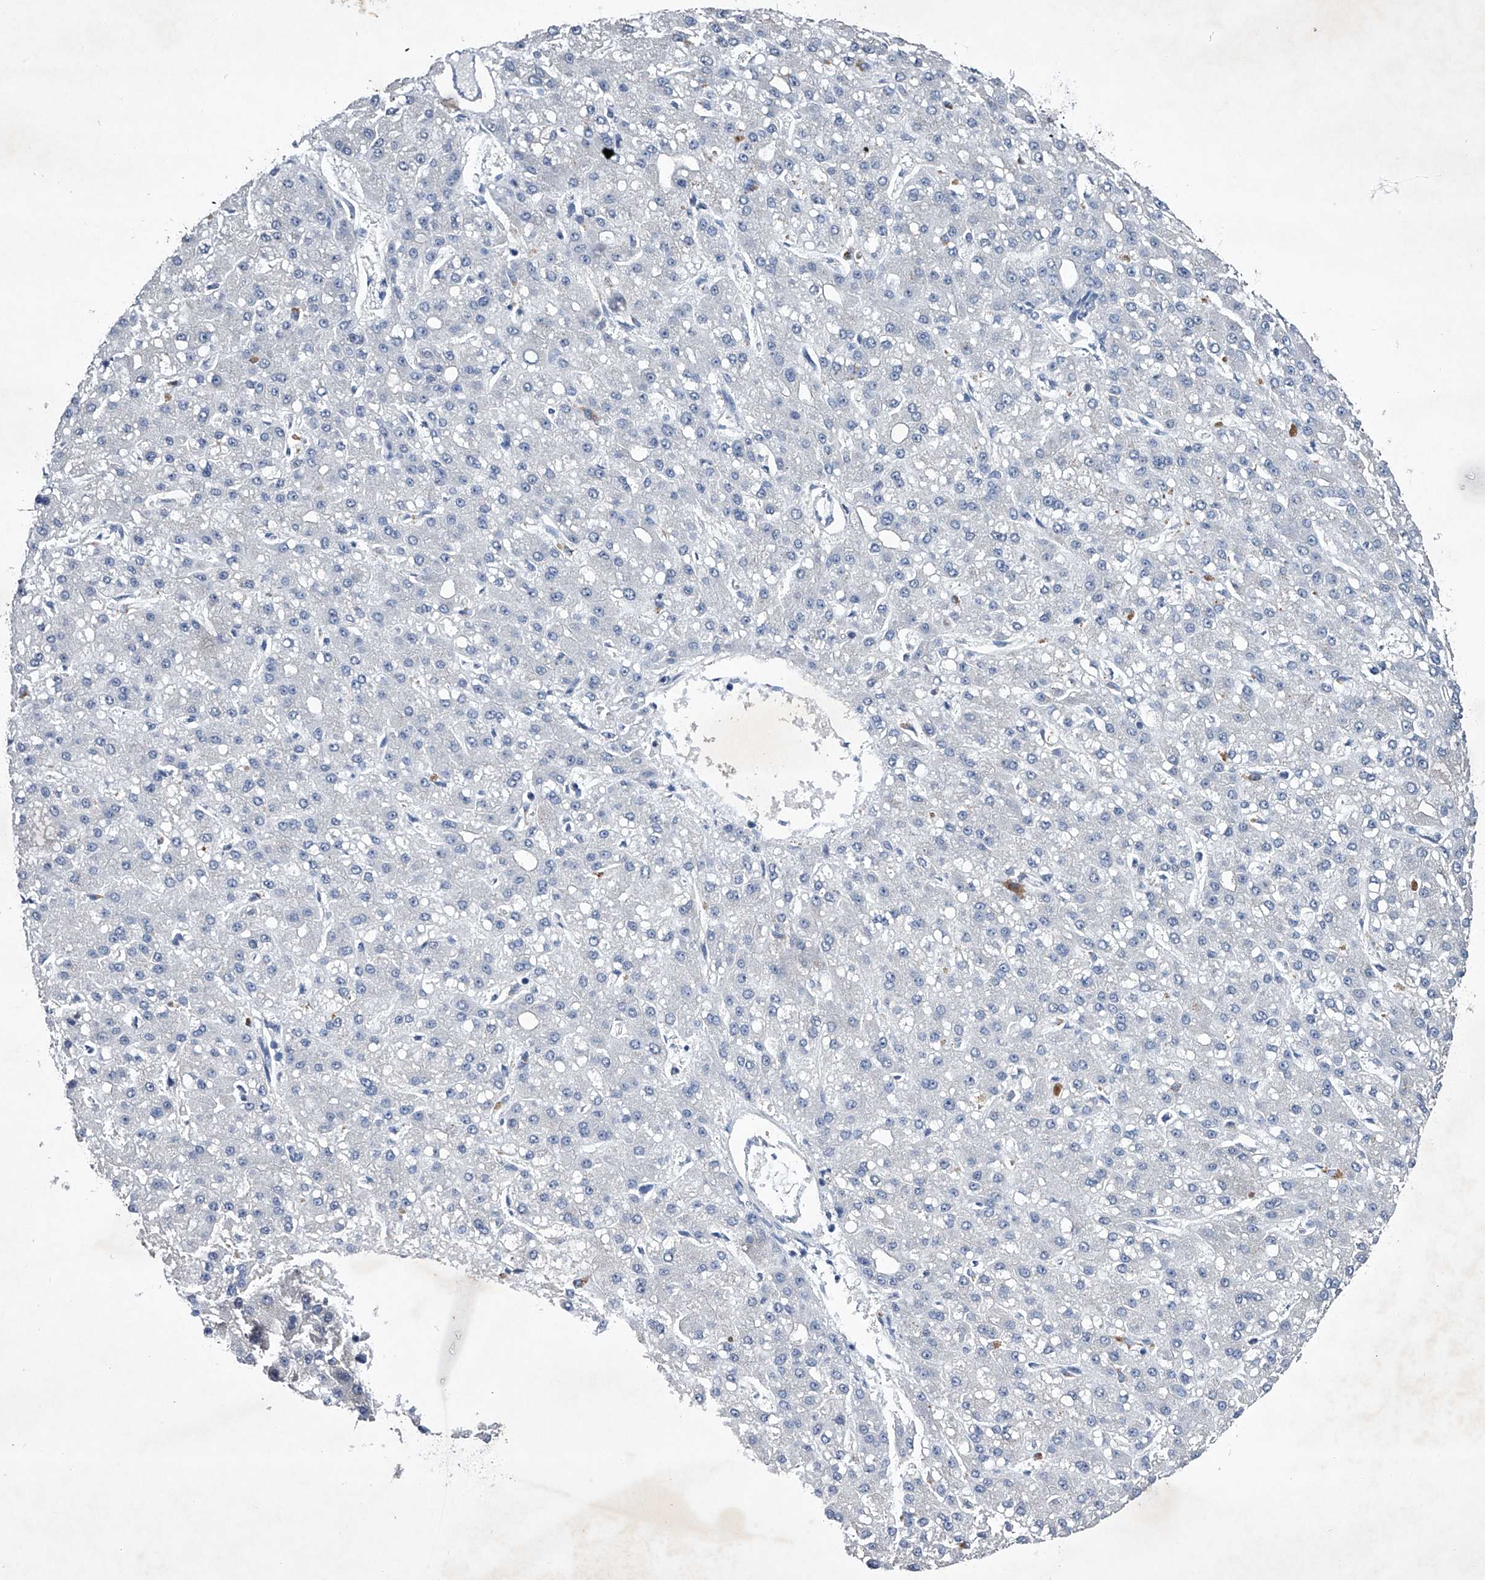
{"staining": {"intensity": "negative", "quantity": "none", "location": "none"}, "tissue": "liver cancer", "cell_type": "Tumor cells", "image_type": "cancer", "snomed": [{"axis": "morphology", "description": "Carcinoma, Hepatocellular, NOS"}, {"axis": "topography", "description": "Liver"}], "caption": "Tumor cells are negative for brown protein staining in liver cancer. (DAB IHC visualized using brightfield microscopy, high magnification).", "gene": "ASNS", "patient": {"sex": "male", "age": 67}}